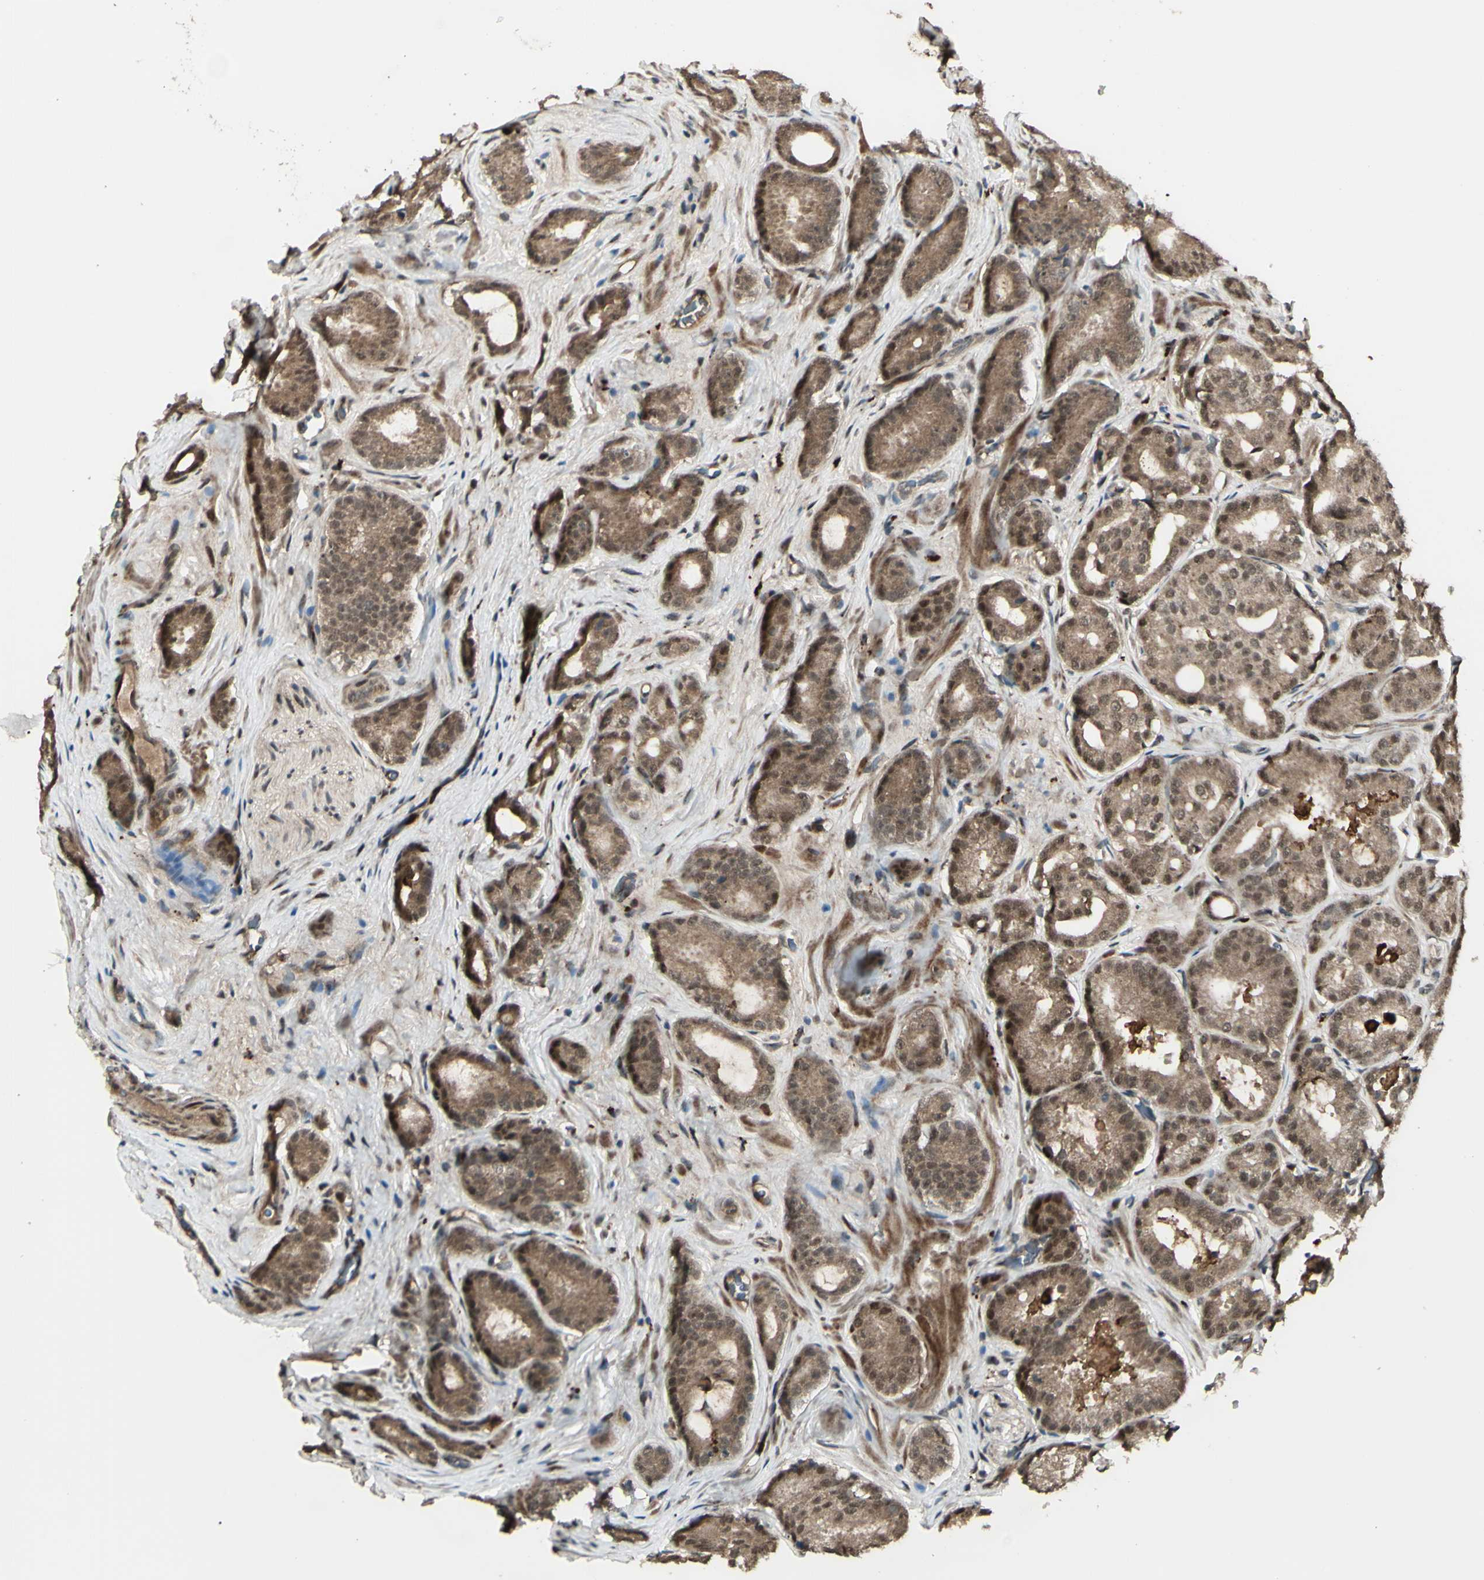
{"staining": {"intensity": "moderate", "quantity": ">75%", "location": "cytoplasmic/membranous,nuclear"}, "tissue": "prostate cancer", "cell_type": "Tumor cells", "image_type": "cancer", "snomed": [{"axis": "morphology", "description": "Adenocarcinoma, High grade"}, {"axis": "topography", "description": "Prostate"}], "caption": "Immunohistochemical staining of human high-grade adenocarcinoma (prostate) shows medium levels of moderate cytoplasmic/membranous and nuclear expression in approximately >75% of tumor cells.", "gene": "MLF2", "patient": {"sex": "male", "age": 64}}